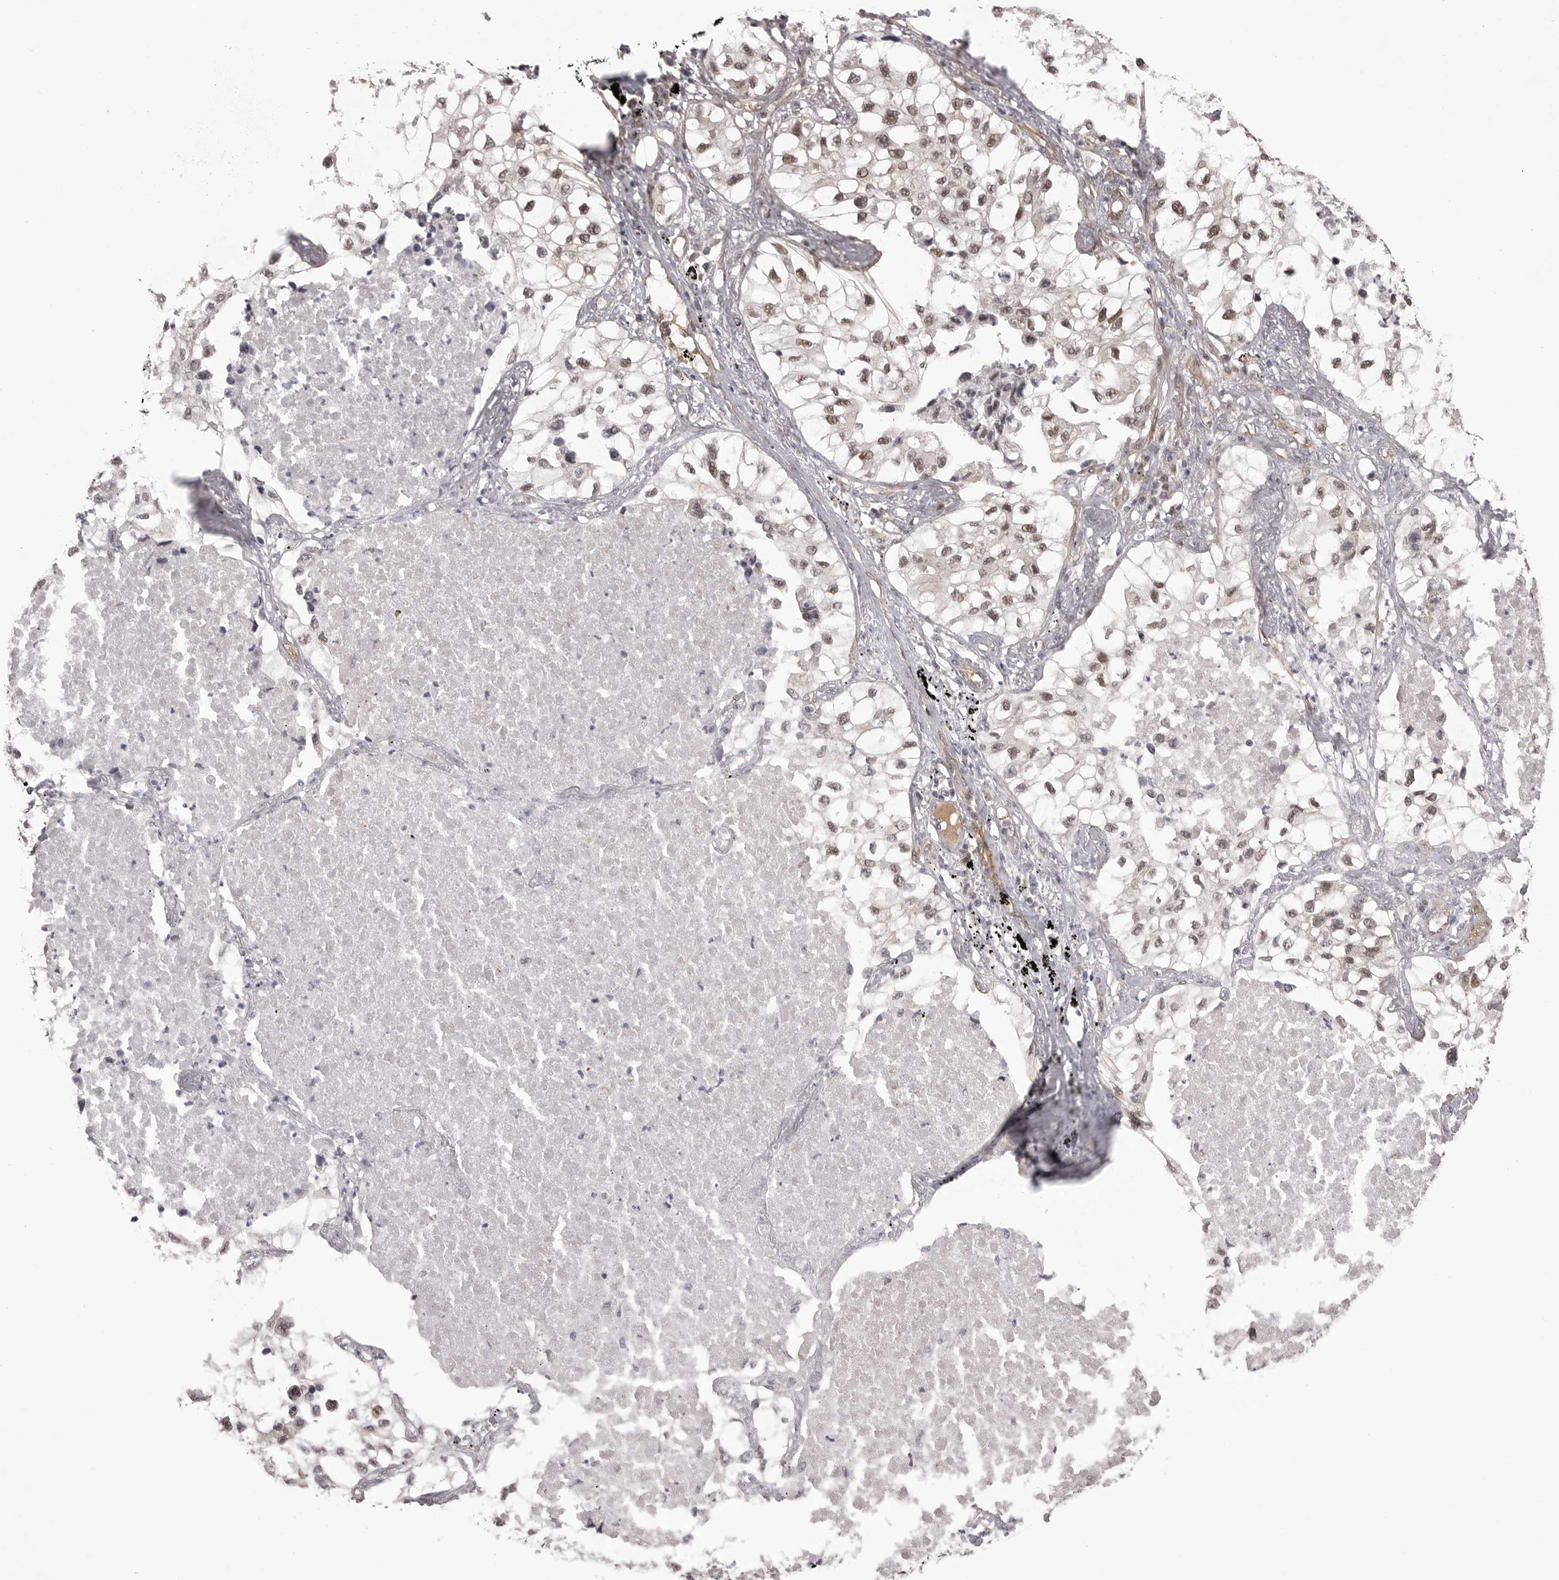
{"staining": {"intensity": "moderate", "quantity": "25%-75%", "location": "nuclear"}, "tissue": "lung cancer", "cell_type": "Tumor cells", "image_type": "cancer", "snomed": [{"axis": "morphology", "description": "Adenocarcinoma, NOS"}, {"axis": "topography", "description": "Lung"}], "caption": "The micrograph shows immunohistochemical staining of lung cancer. There is moderate nuclear staining is seen in about 25%-75% of tumor cells.", "gene": "SORBS1", "patient": {"sex": "male", "age": 63}}